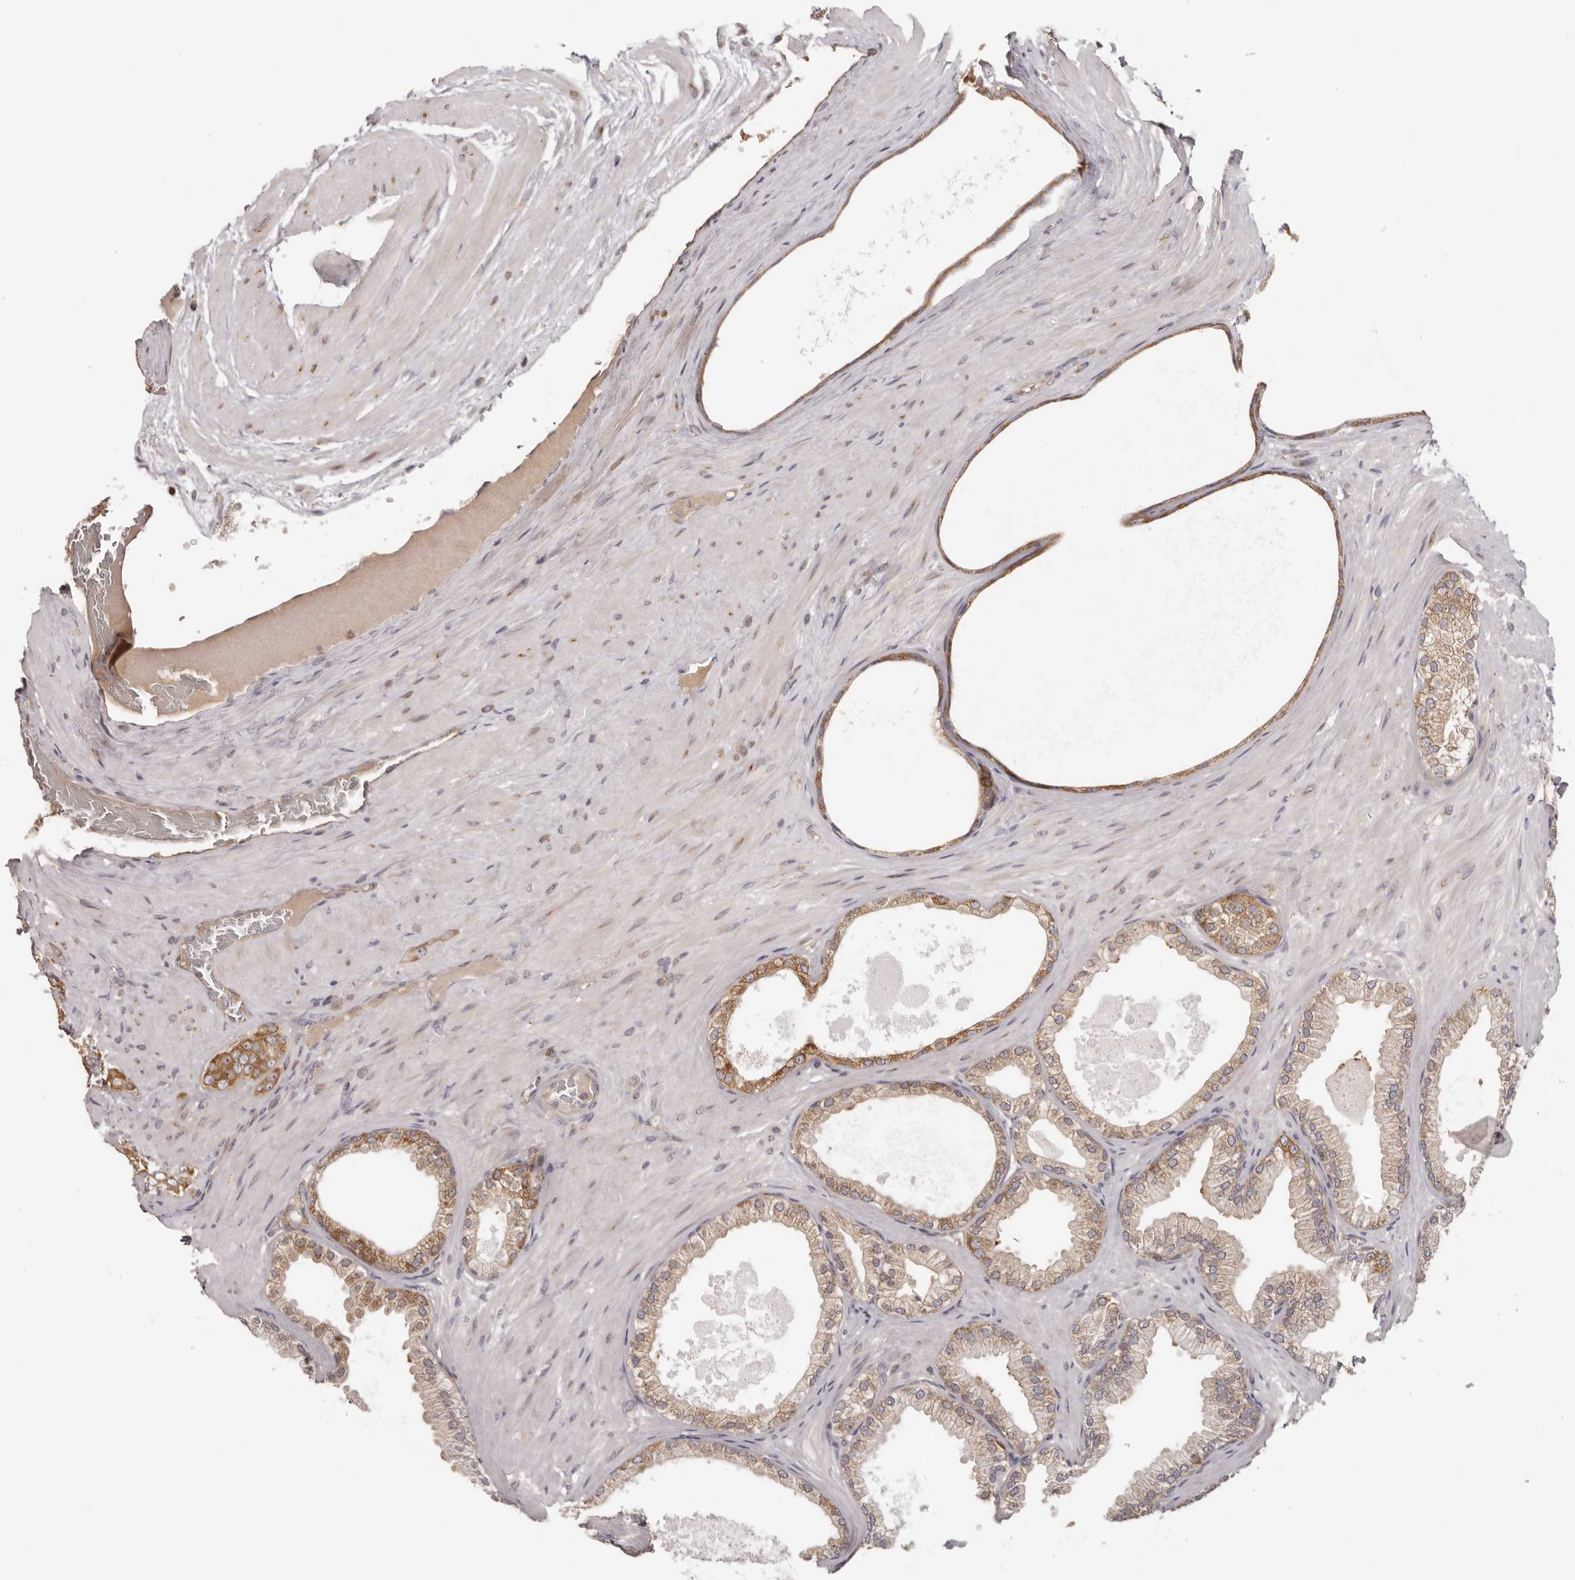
{"staining": {"intensity": "moderate", "quantity": ">75%", "location": "cytoplasmic/membranous"}, "tissue": "prostate cancer", "cell_type": "Tumor cells", "image_type": "cancer", "snomed": [{"axis": "morphology", "description": "Adenocarcinoma, Low grade"}, {"axis": "topography", "description": "Prostate"}], "caption": "IHC image of human prostate cancer (adenocarcinoma (low-grade)) stained for a protein (brown), which exhibits medium levels of moderate cytoplasmic/membranous staining in approximately >75% of tumor cells.", "gene": "EEF1E1", "patient": {"sex": "male", "age": 63}}